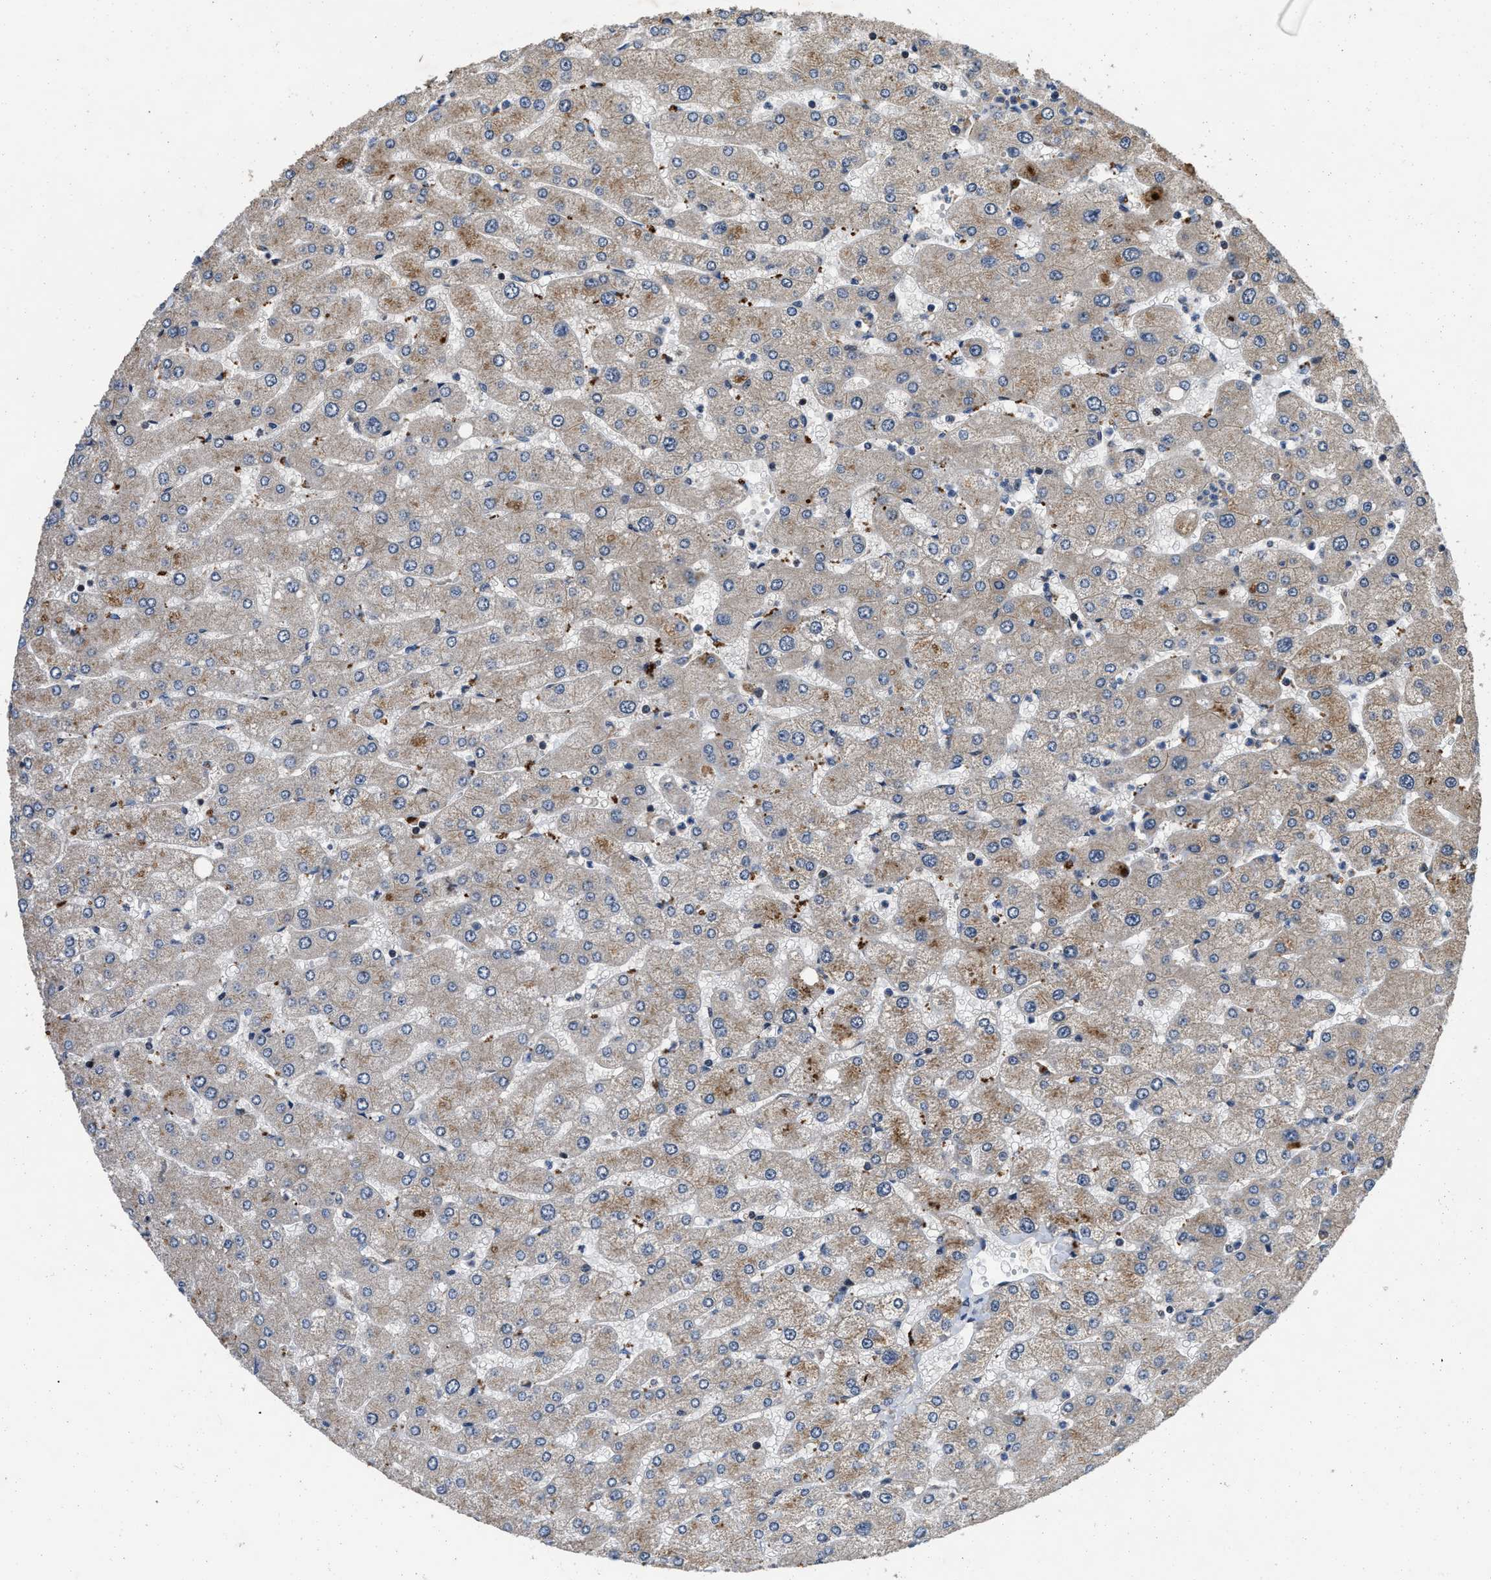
{"staining": {"intensity": "weak", "quantity": "25%-75%", "location": "cytoplasmic/membranous"}, "tissue": "liver", "cell_type": "Cholangiocytes", "image_type": "normal", "snomed": [{"axis": "morphology", "description": "Normal tissue, NOS"}, {"axis": "topography", "description": "Liver"}], "caption": "Benign liver displays weak cytoplasmic/membranous positivity in approximately 25%-75% of cholangiocytes, visualized by immunohistochemistry.", "gene": "PRDM14", "patient": {"sex": "male", "age": 55}}